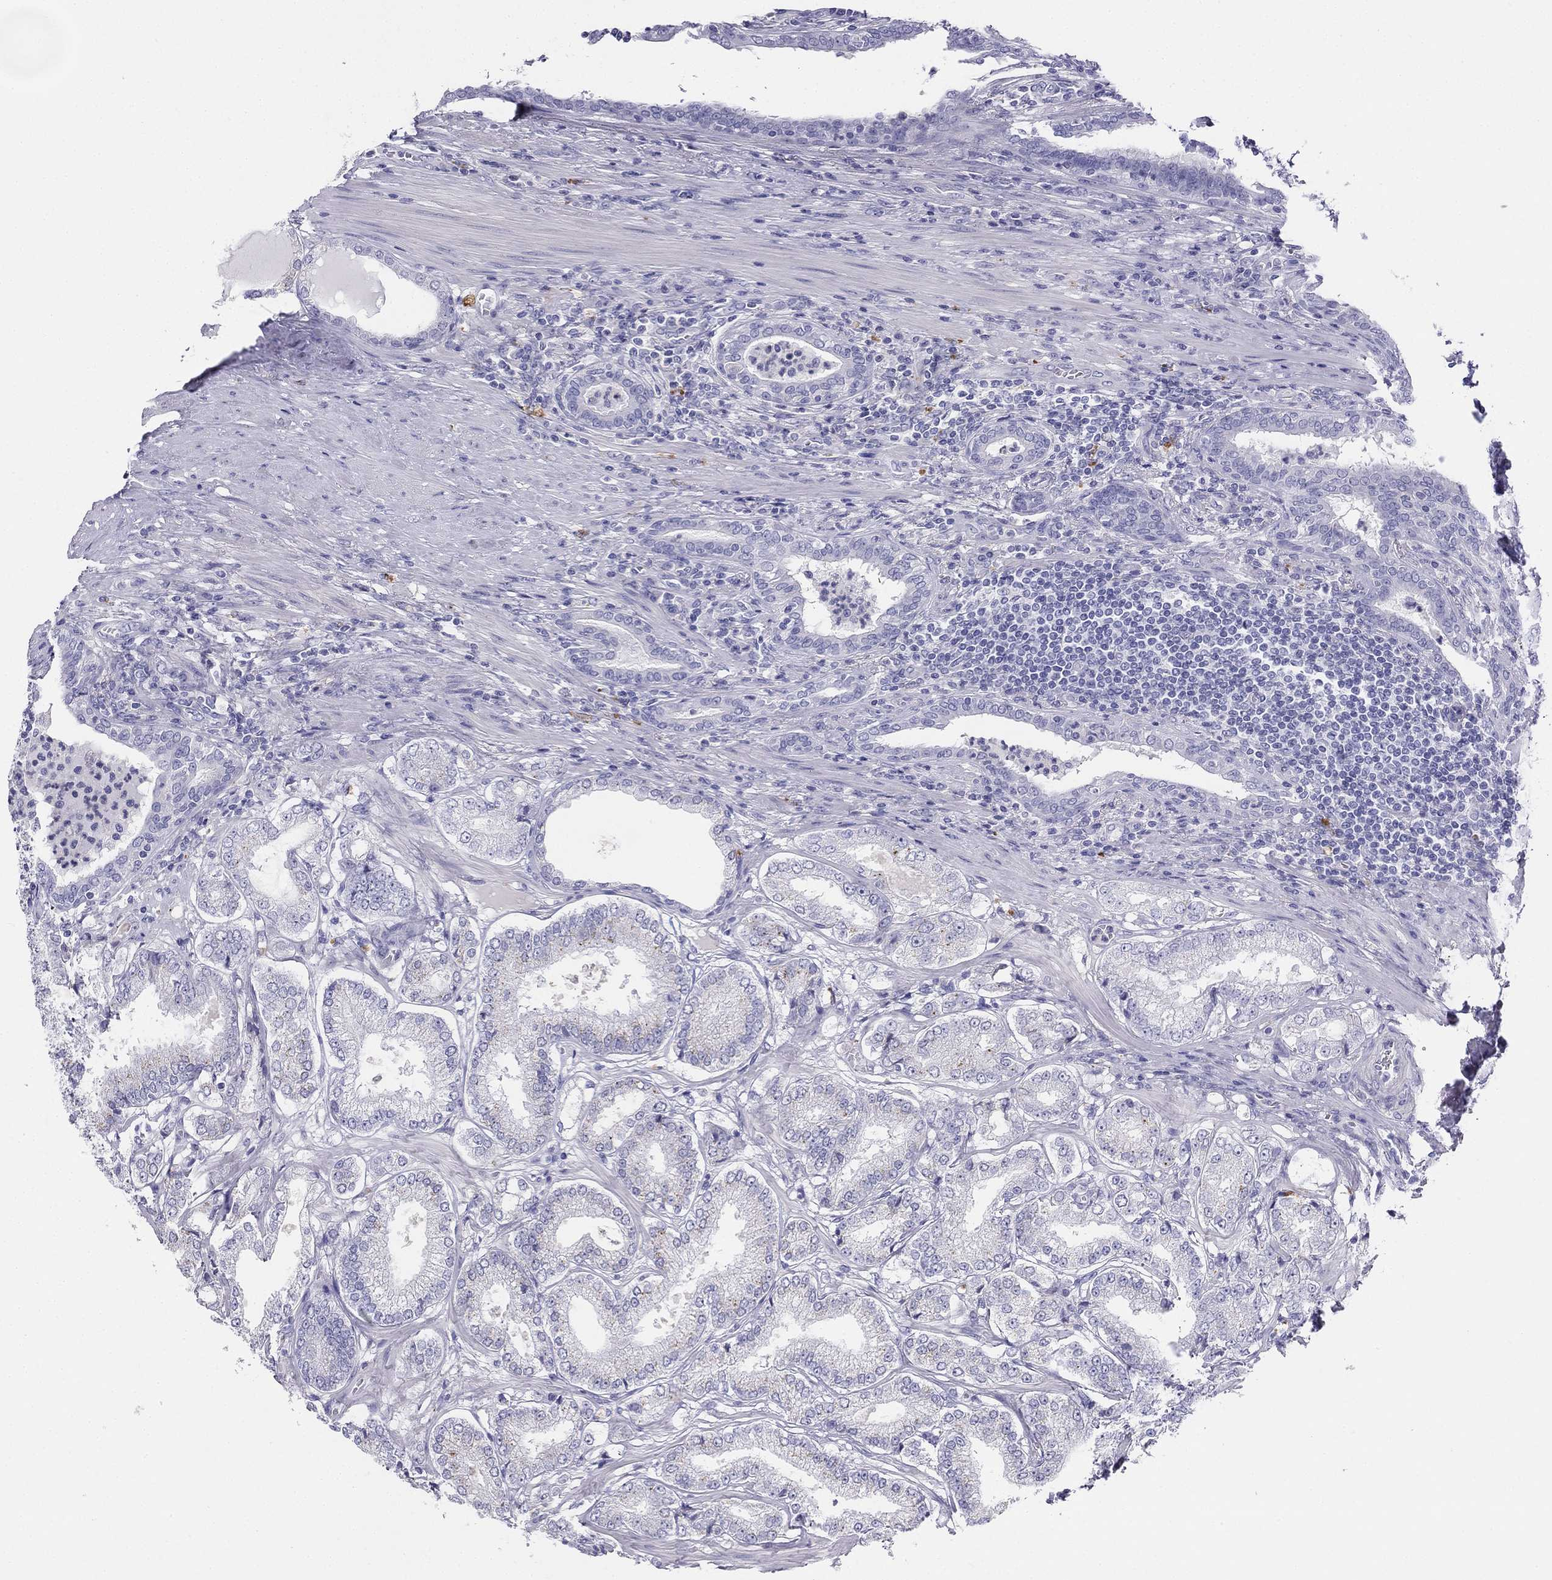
{"staining": {"intensity": "negative", "quantity": "none", "location": "none"}, "tissue": "prostate cancer", "cell_type": "Tumor cells", "image_type": "cancer", "snomed": [{"axis": "morphology", "description": "Adenocarcinoma, NOS"}, {"axis": "topography", "description": "Prostate"}], "caption": "Immunohistochemical staining of prostate cancer (adenocarcinoma) reveals no significant positivity in tumor cells.", "gene": "ALOXE3", "patient": {"sex": "male", "age": 65}}